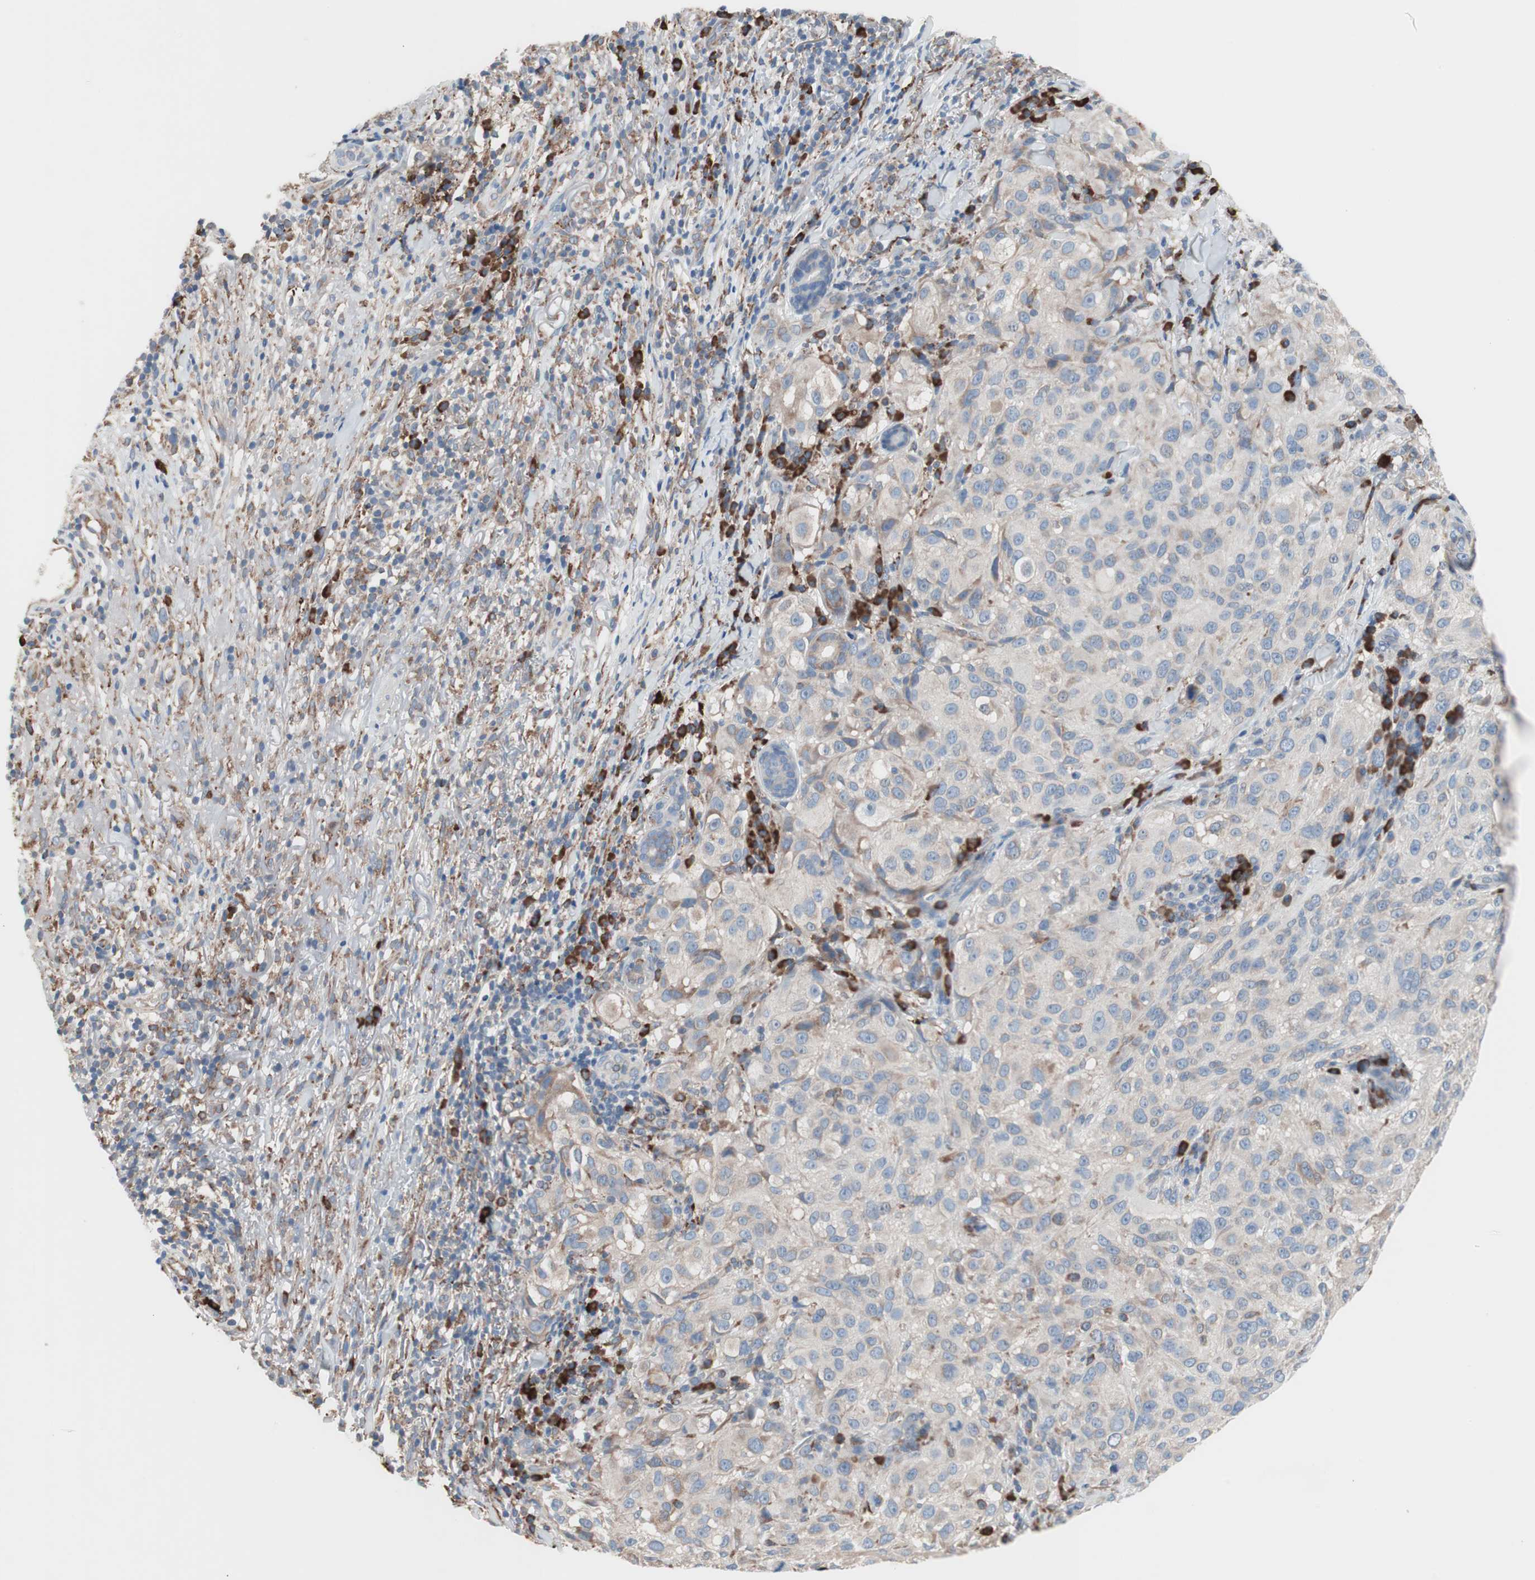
{"staining": {"intensity": "weak", "quantity": "<25%", "location": "cytoplasmic/membranous"}, "tissue": "melanoma", "cell_type": "Tumor cells", "image_type": "cancer", "snomed": [{"axis": "morphology", "description": "Necrosis, NOS"}, {"axis": "morphology", "description": "Malignant melanoma, NOS"}, {"axis": "topography", "description": "Skin"}], "caption": "Histopathology image shows no protein positivity in tumor cells of melanoma tissue. (DAB (3,3'-diaminobenzidine) IHC visualized using brightfield microscopy, high magnification).", "gene": "SLC27A4", "patient": {"sex": "female", "age": 87}}